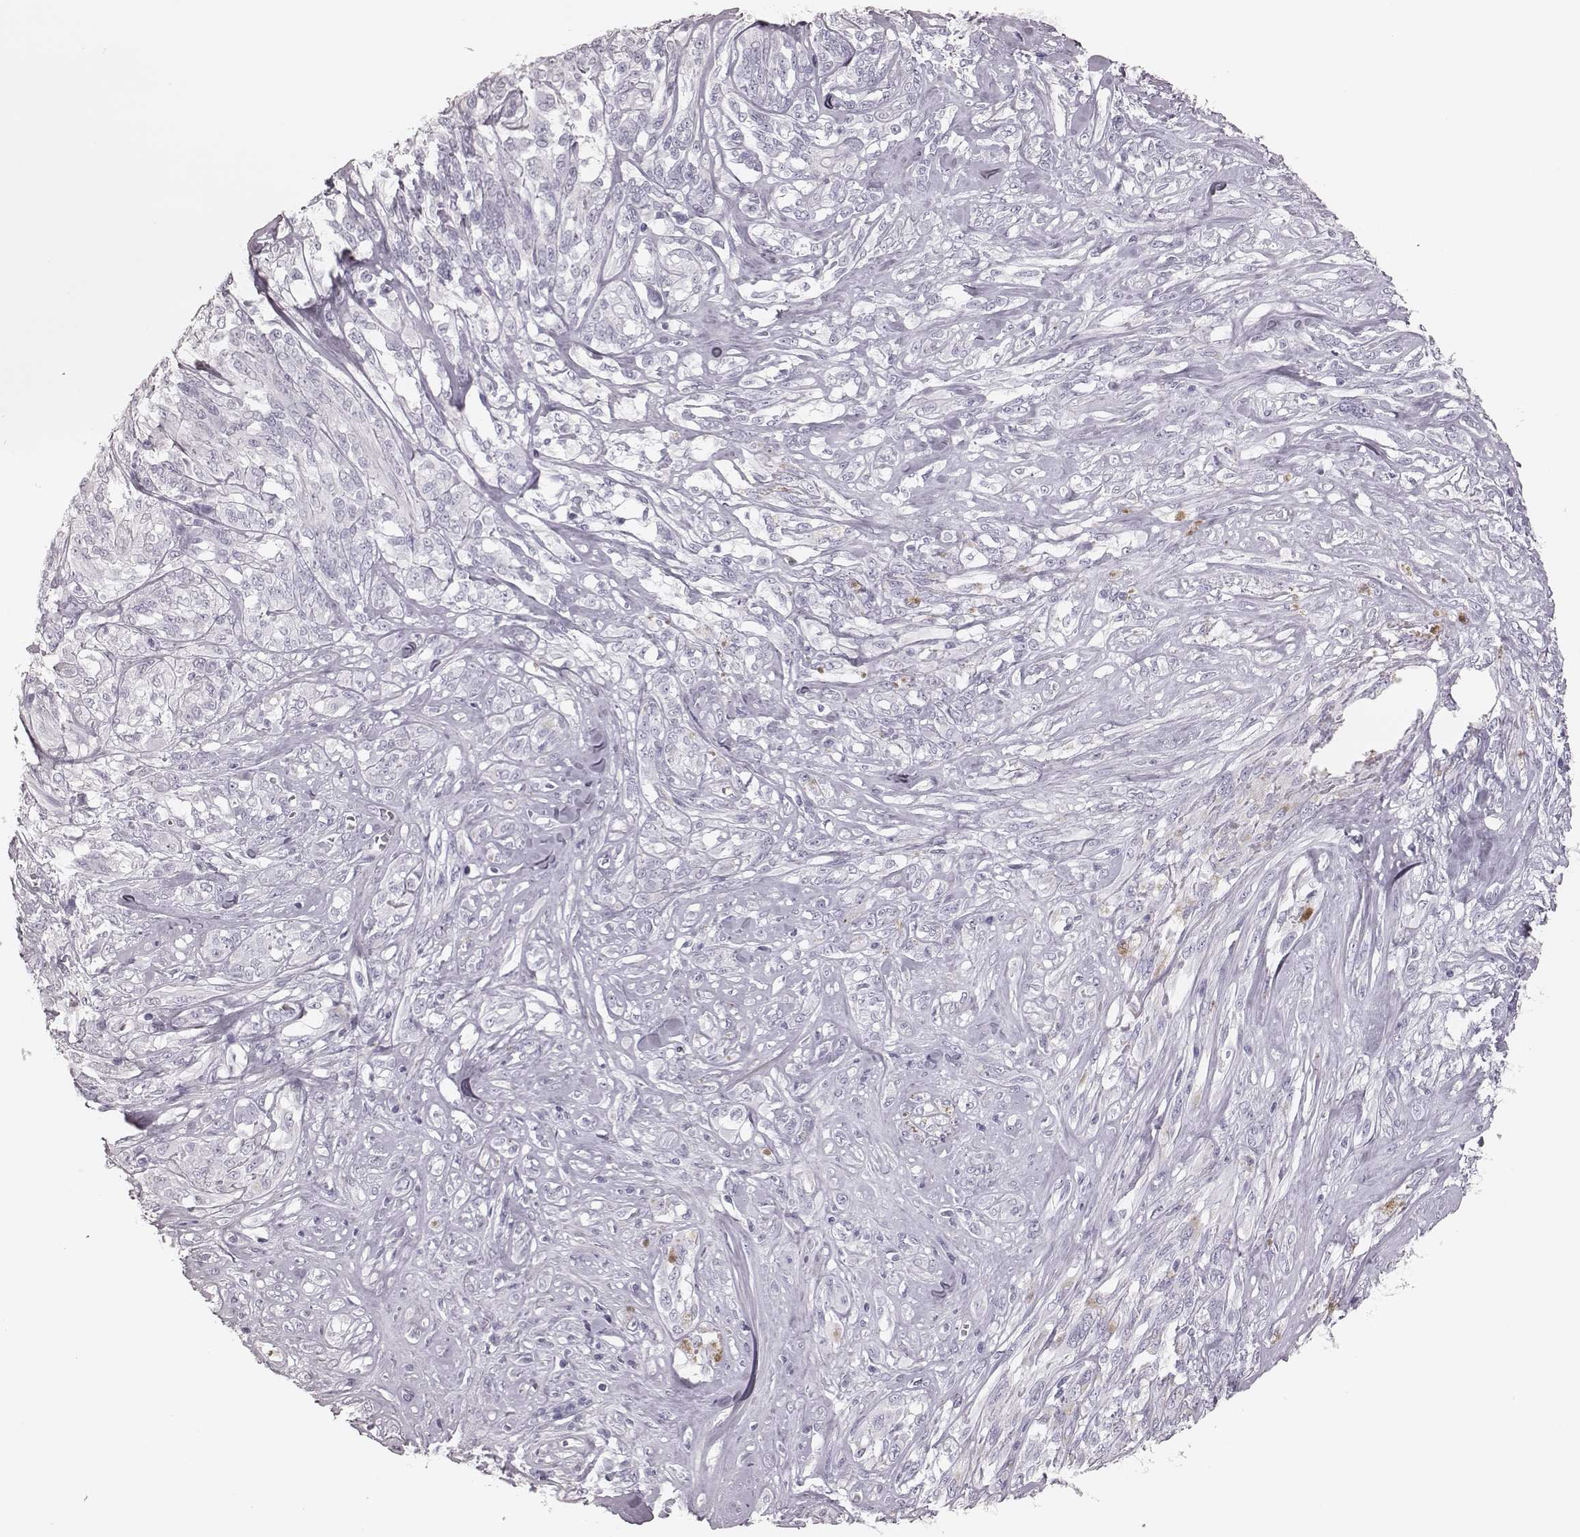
{"staining": {"intensity": "negative", "quantity": "none", "location": "none"}, "tissue": "melanoma", "cell_type": "Tumor cells", "image_type": "cancer", "snomed": [{"axis": "morphology", "description": "Malignant melanoma, NOS"}, {"axis": "topography", "description": "Skin"}], "caption": "Immunohistochemistry photomicrograph of neoplastic tissue: melanoma stained with DAB reveals no significant protein expression in tumor cells. (DAB (3,3'-diaminobenzidine) immunohistochemistry (IHC) visualized using brightfield microscopy, high magnification).", "gene": "ELANE", "patient": {"sex": "female", "age": 91}}